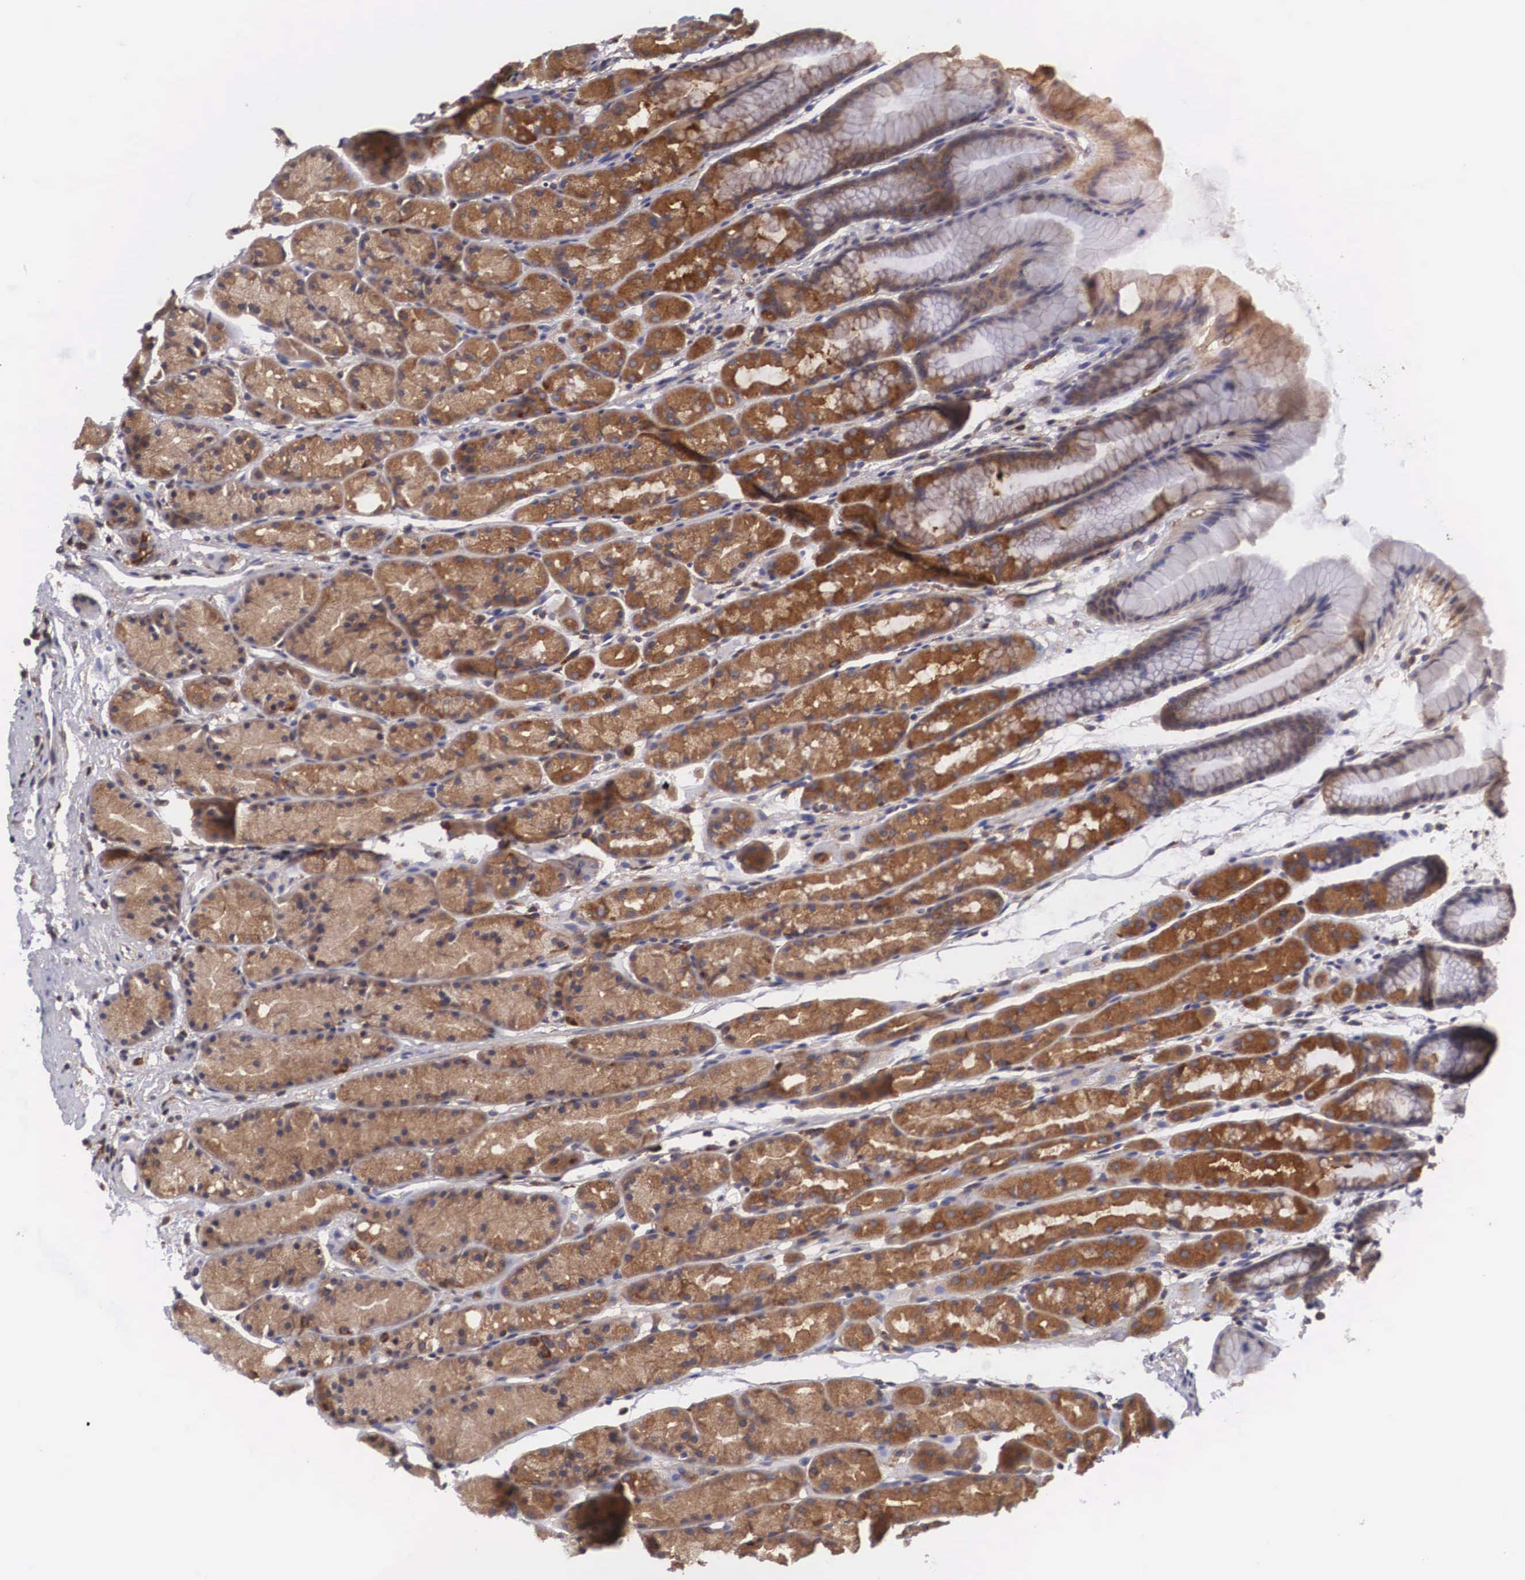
{"staining": {"intensity": "moderate", "quantity": ">75%", "location": "cytoplasmic/membranous"}, "tissue": "stomach", "cell_type": "Glandular cells", "image_type": "normal", "snomed": [{"axis": "morphology", "description": "Normal tissue, NOS"}, {"axis": "topography", "description": "Esophagus"}, {"axis": "topography", "description": "Stomach, upper"}], "caption": "About >75% of glandular cells in unremarkable stomach demonstrate moderate cytoplasmic/membranous protein staining as visualized by brown immunohistochemical staining.", "gene": "GRIPAP1", "patient": {"sex": "male", "age": 47}}